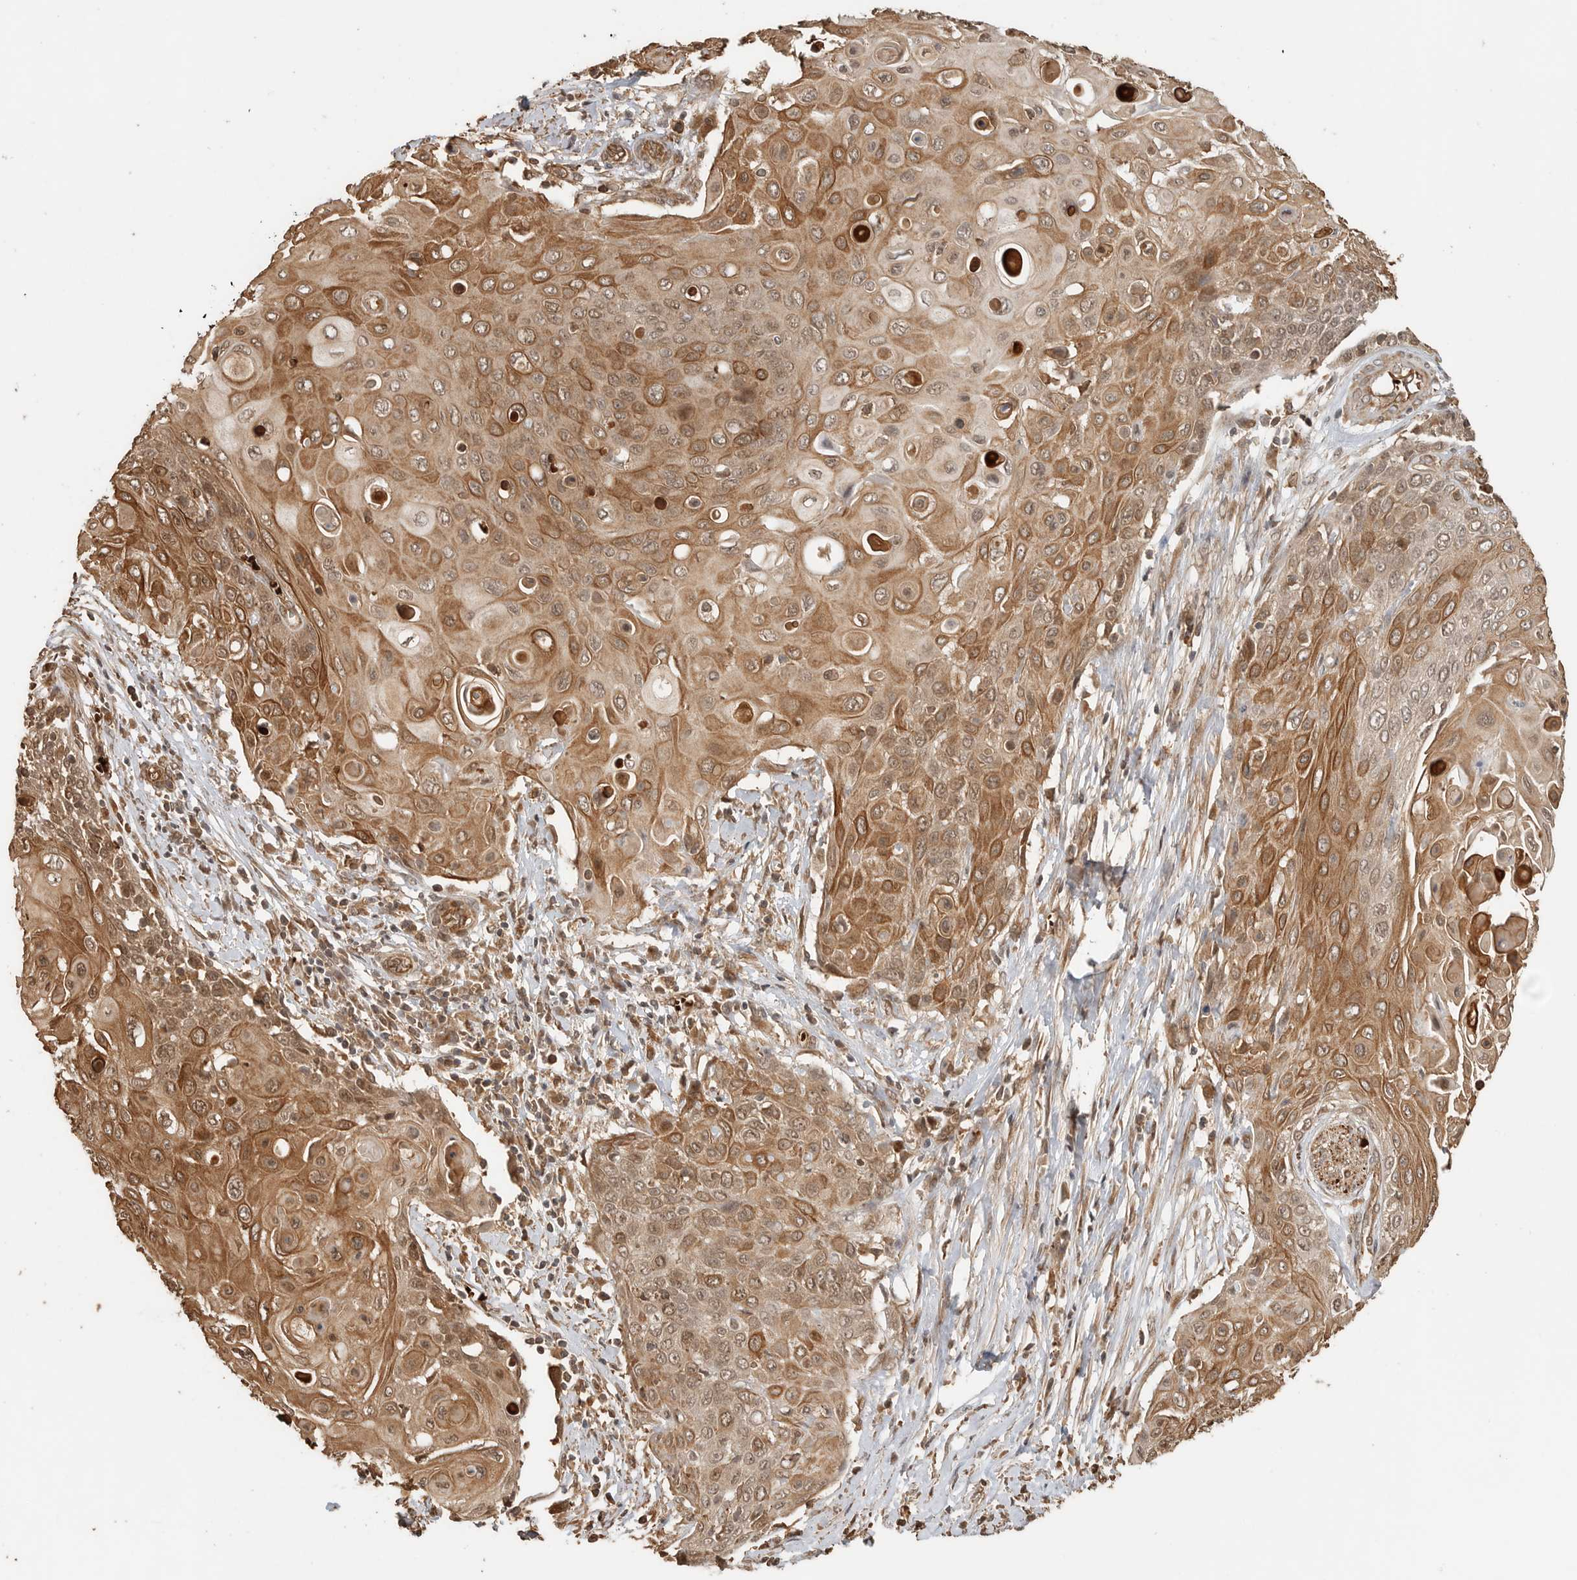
{"staining": {"intensity": "moderate", "quantity": ">75%", "location": "cytoplasmic/membranous,nuclear"}, "tissue": "cervical cancer", "cell_type": "Tumor cells", "image_type": "cancer", "snomed": [{"axis": "morphology", "description": "Squamous cell carcinoma, NOS"}, {"axis": "topography", "description": "Cervix"}], "caption": "Immunohistochemical staining of human squamous cell carcinoma (cervical) reveals medium levels of moderate cytoplasmic/membranous and nuclear protein staining in approximately >75% of tumor cells. Using DAB (brown) and hematoxylin (blue) stains, captured at high magnification using brightfield microscopy.", "gene": "OTUD6B", "patient": {"sex": "female", "age": 39}}